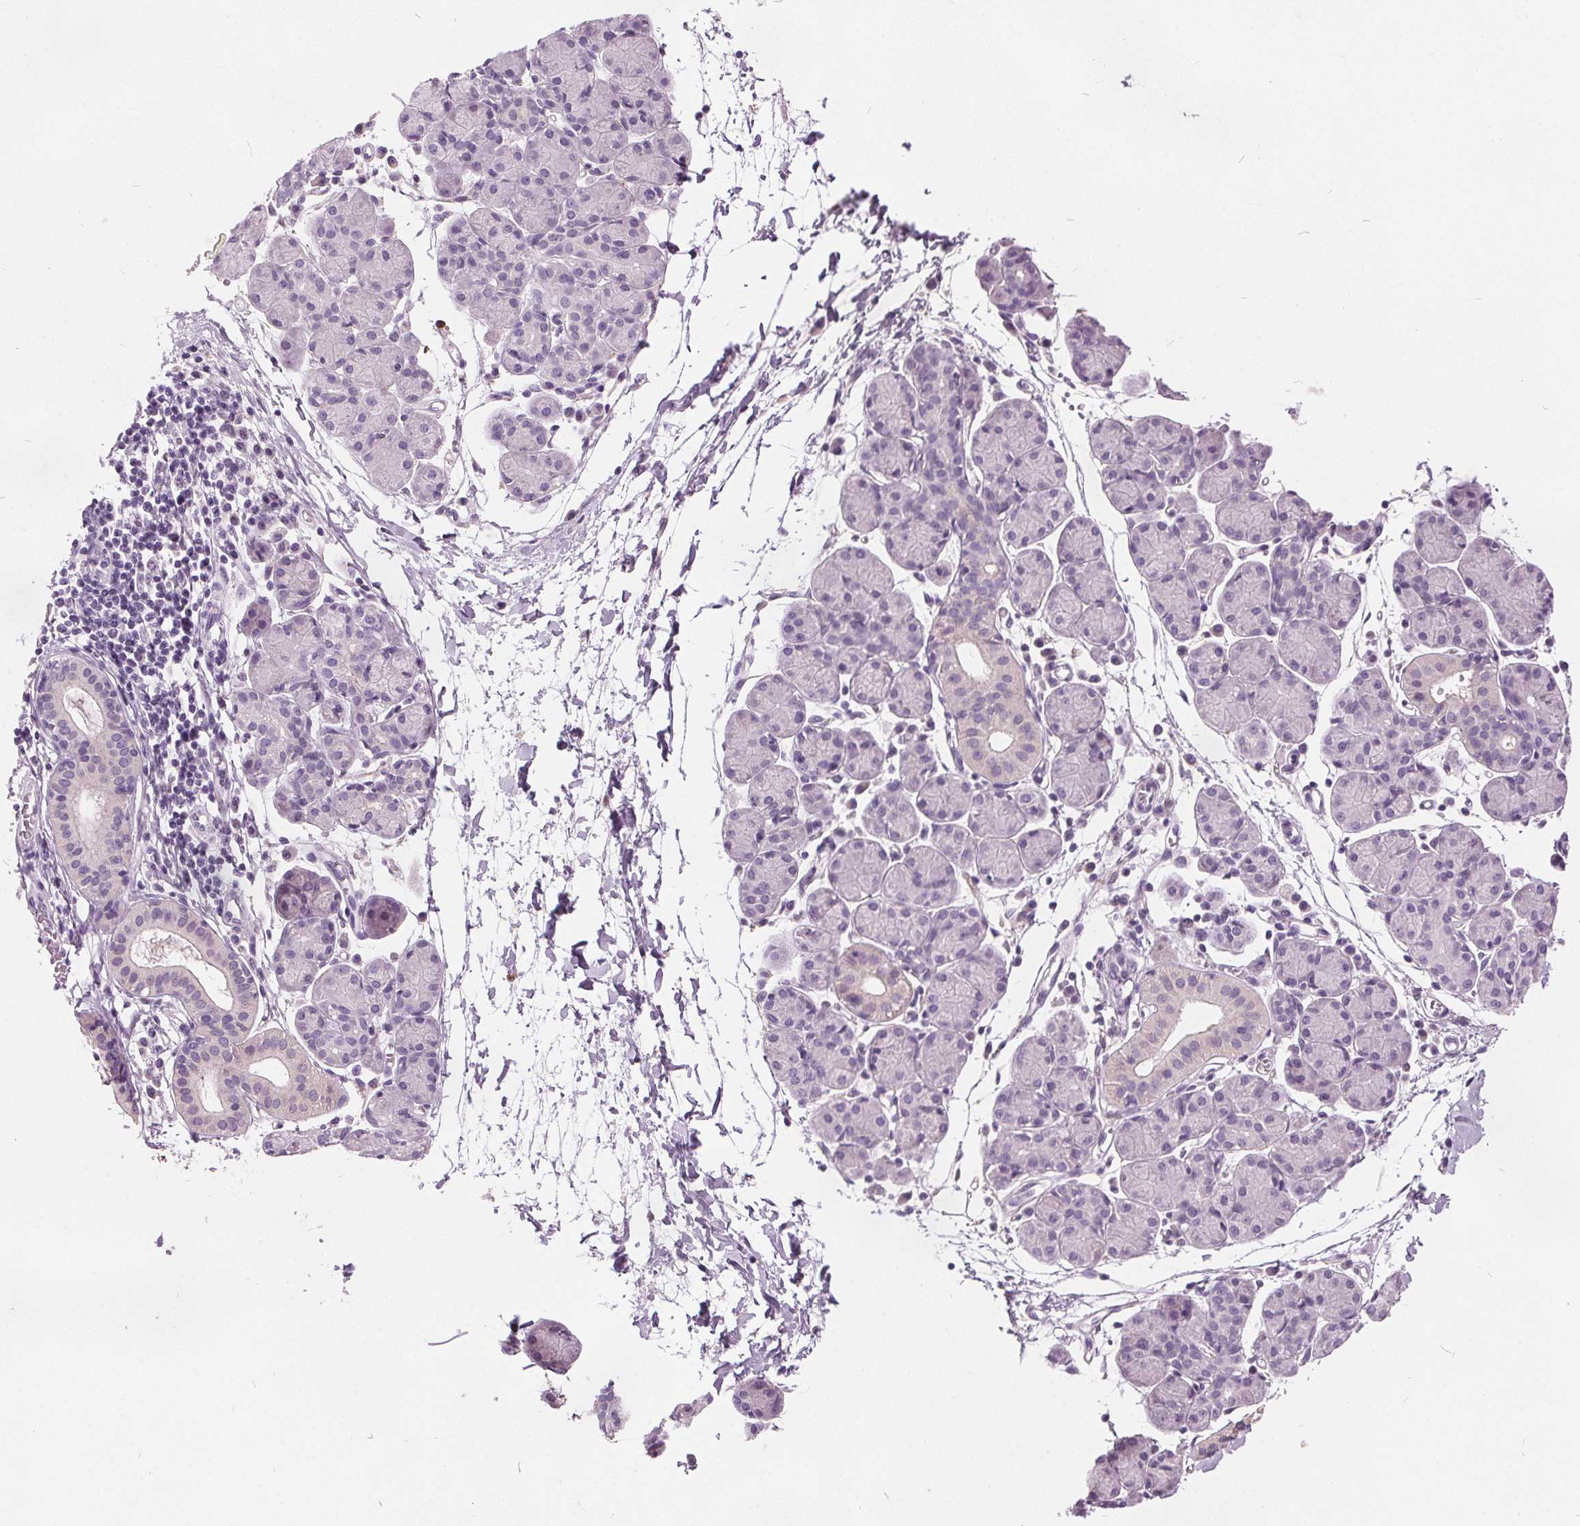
{"staining": {"intensity": "negative", "quantity": "none", "location": "none"}, "tissue": "salivary gland", "cell_type": "Glandular cells", "image_type": "normal", "snomed": [{"axis": "morphology", "description": "Normal tissue, NOS"}, {"axis": "morphology", "description": "Inflammation, NOS"}, {"axis": "topography", "description": "Lymph node"}, {"axis": "topography", "description": "Salivary gland"}], "caption": "This is an IHC histopathology image of benign human salivary gland. There is no positivity in glandular cells.", "gene": "ACOX2", "patient": {"sex": "male", "age": 3}}